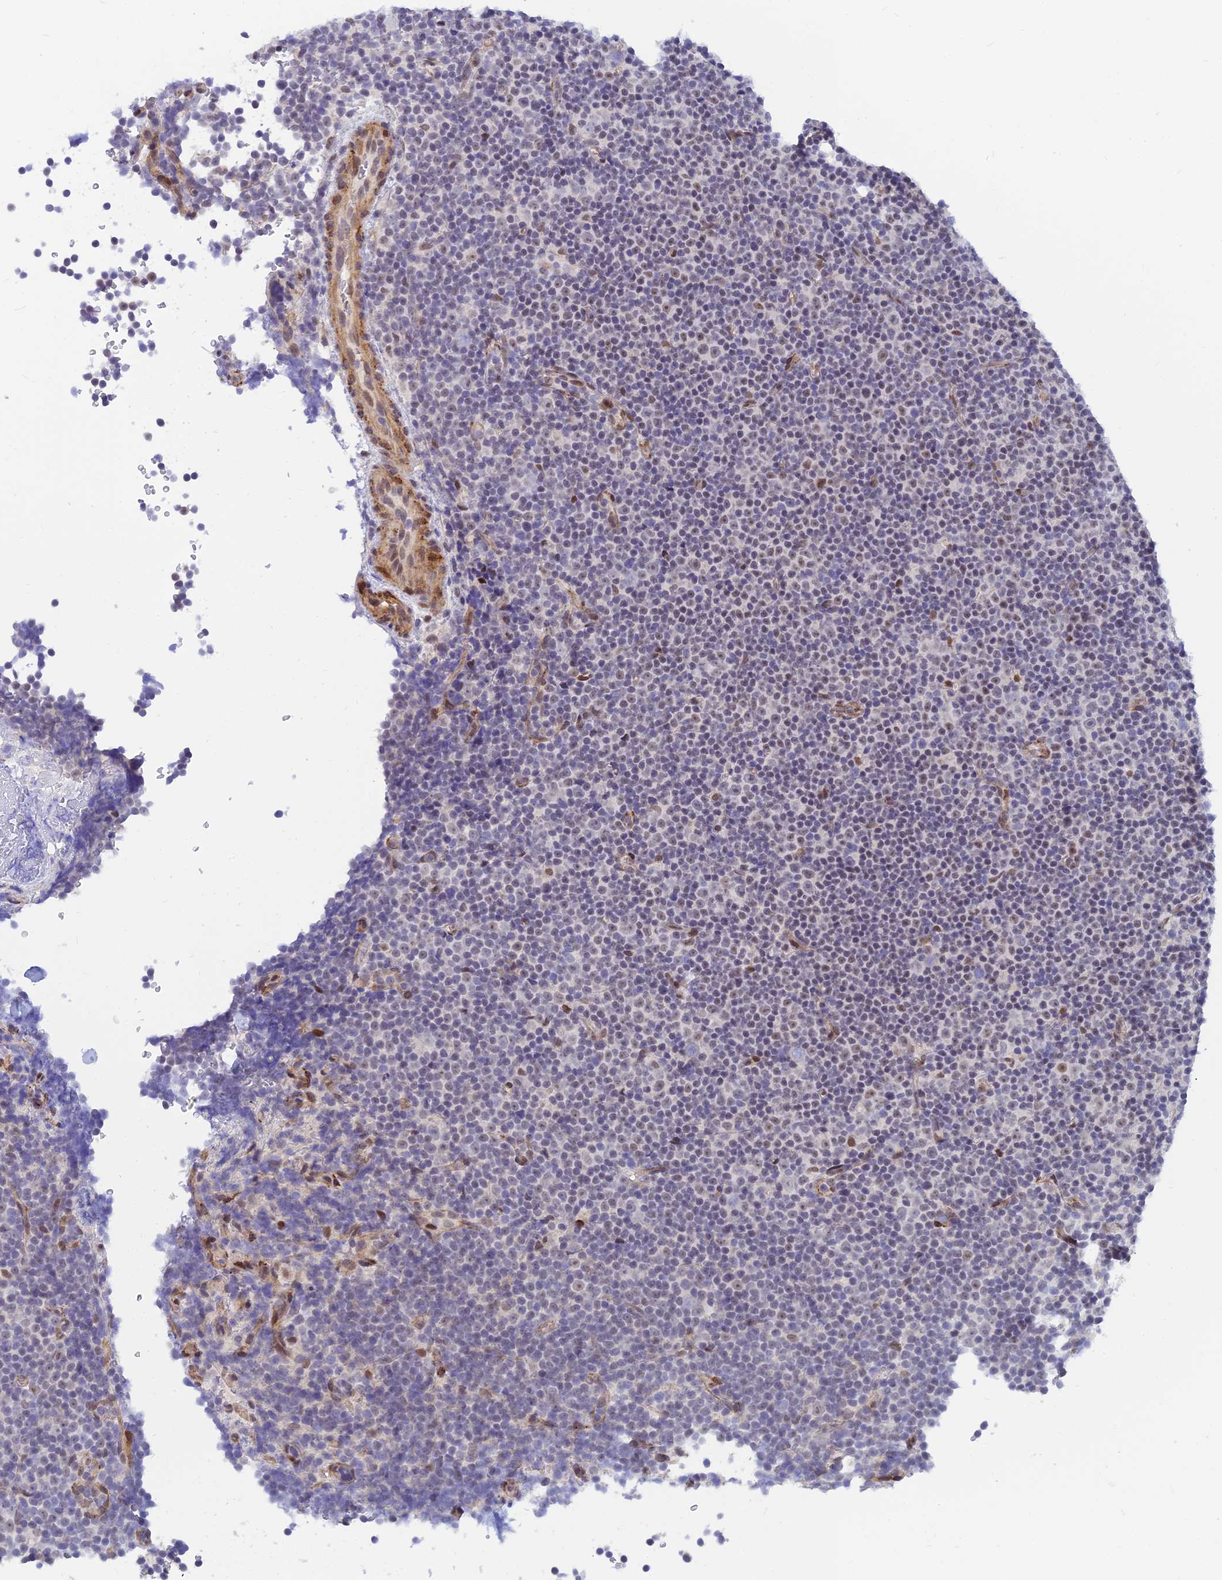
{"staining": {"intensity": "negative", "quantity": "none", "location": "none"}, "tissue": "lymphoma", "cell_type": "Tumor cells", "image_type": "cancer", "snomed": [{"axis": "morphology", "description": "Malignant lymphoma, non-Hodgkin's type, Low grade"}, {"axis": "topography", "description": "Lymph node"}], "caption": "This image is of lymphoma stained with IHC to label a protein in brown with the nuclei are counter-stained blue. There is no expression in tumor cells.", "gene": "CLK4", "patient": {"sex": "female", "age": 67}}